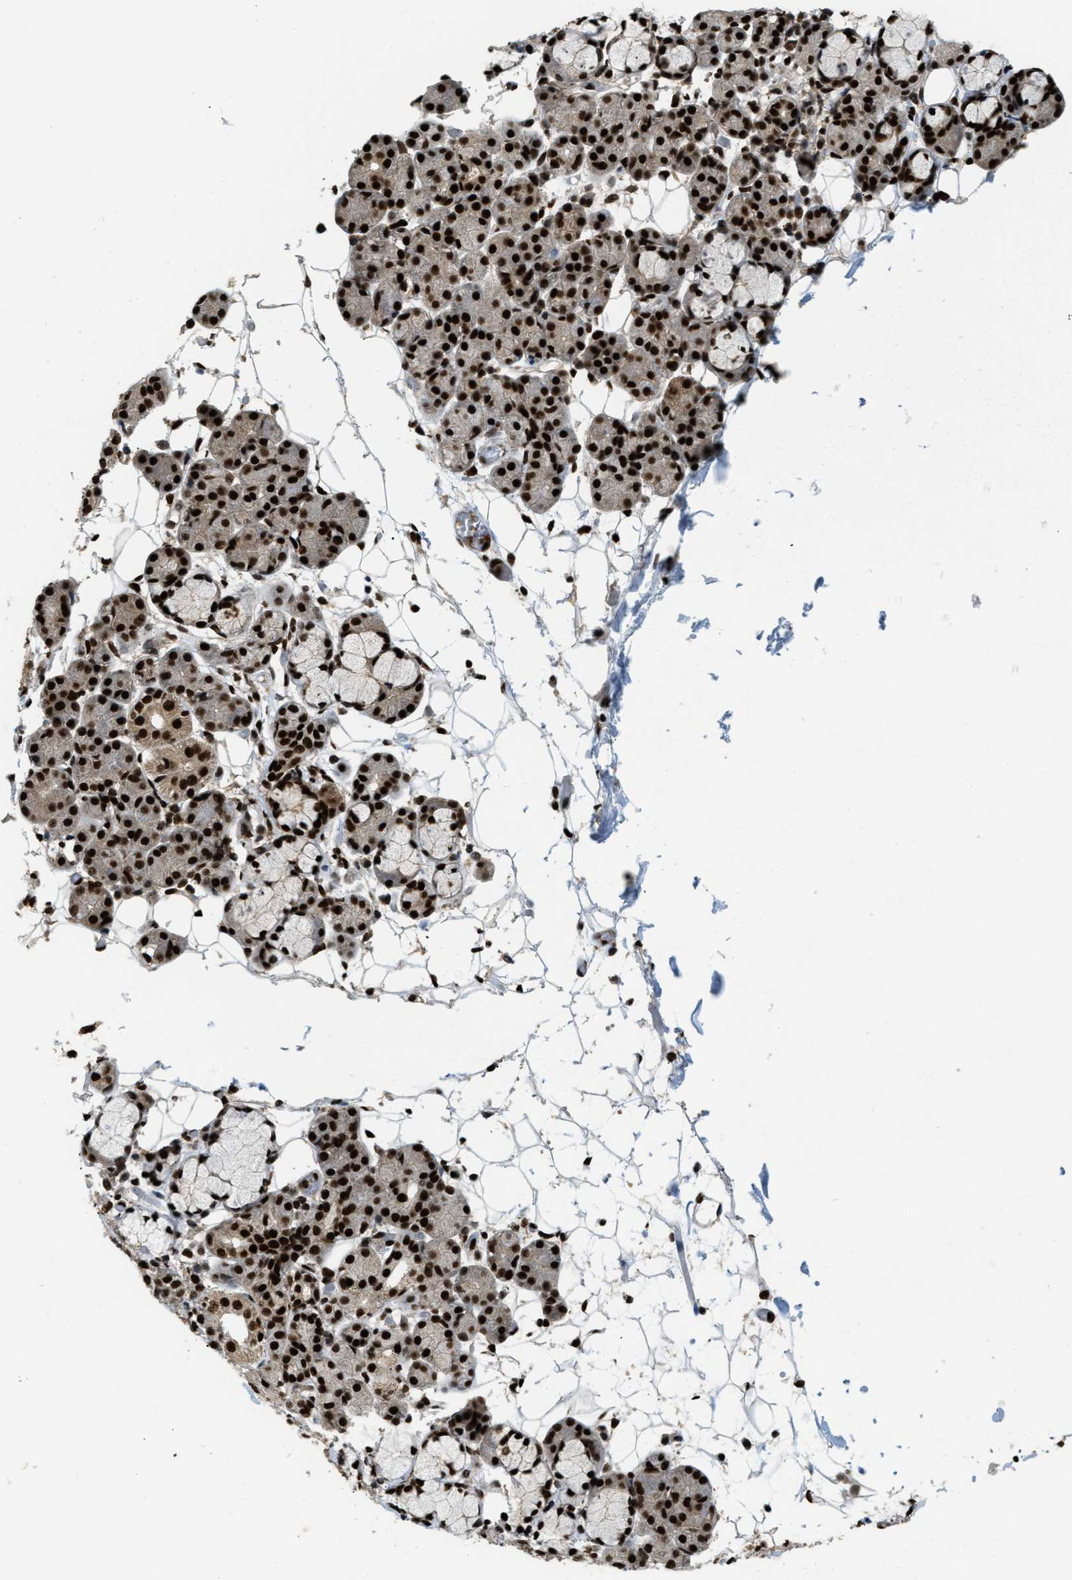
{"staining": {"intensity": "strong", "quantity": ">75%", "location": "nuclear"}, "tissue": "salivary gland", "cell_type": "Glandular cells", "image_type": "normal", "snomed": [{"axis": "morphology", "description": "Normal tissue, NOS"}, {"axis": "topography", "description": "Salivary gland"}], "caption": "Unremarkable salivary gland displays strong nuclear positivity in about >75% of glandular cells The staining was performed using DAB, with brown indicating positive protein expression. Nuclei are stained blue with hematoxylin..", "gene": "NUMA1", "patient": {"sex": "male", "age": 63}}